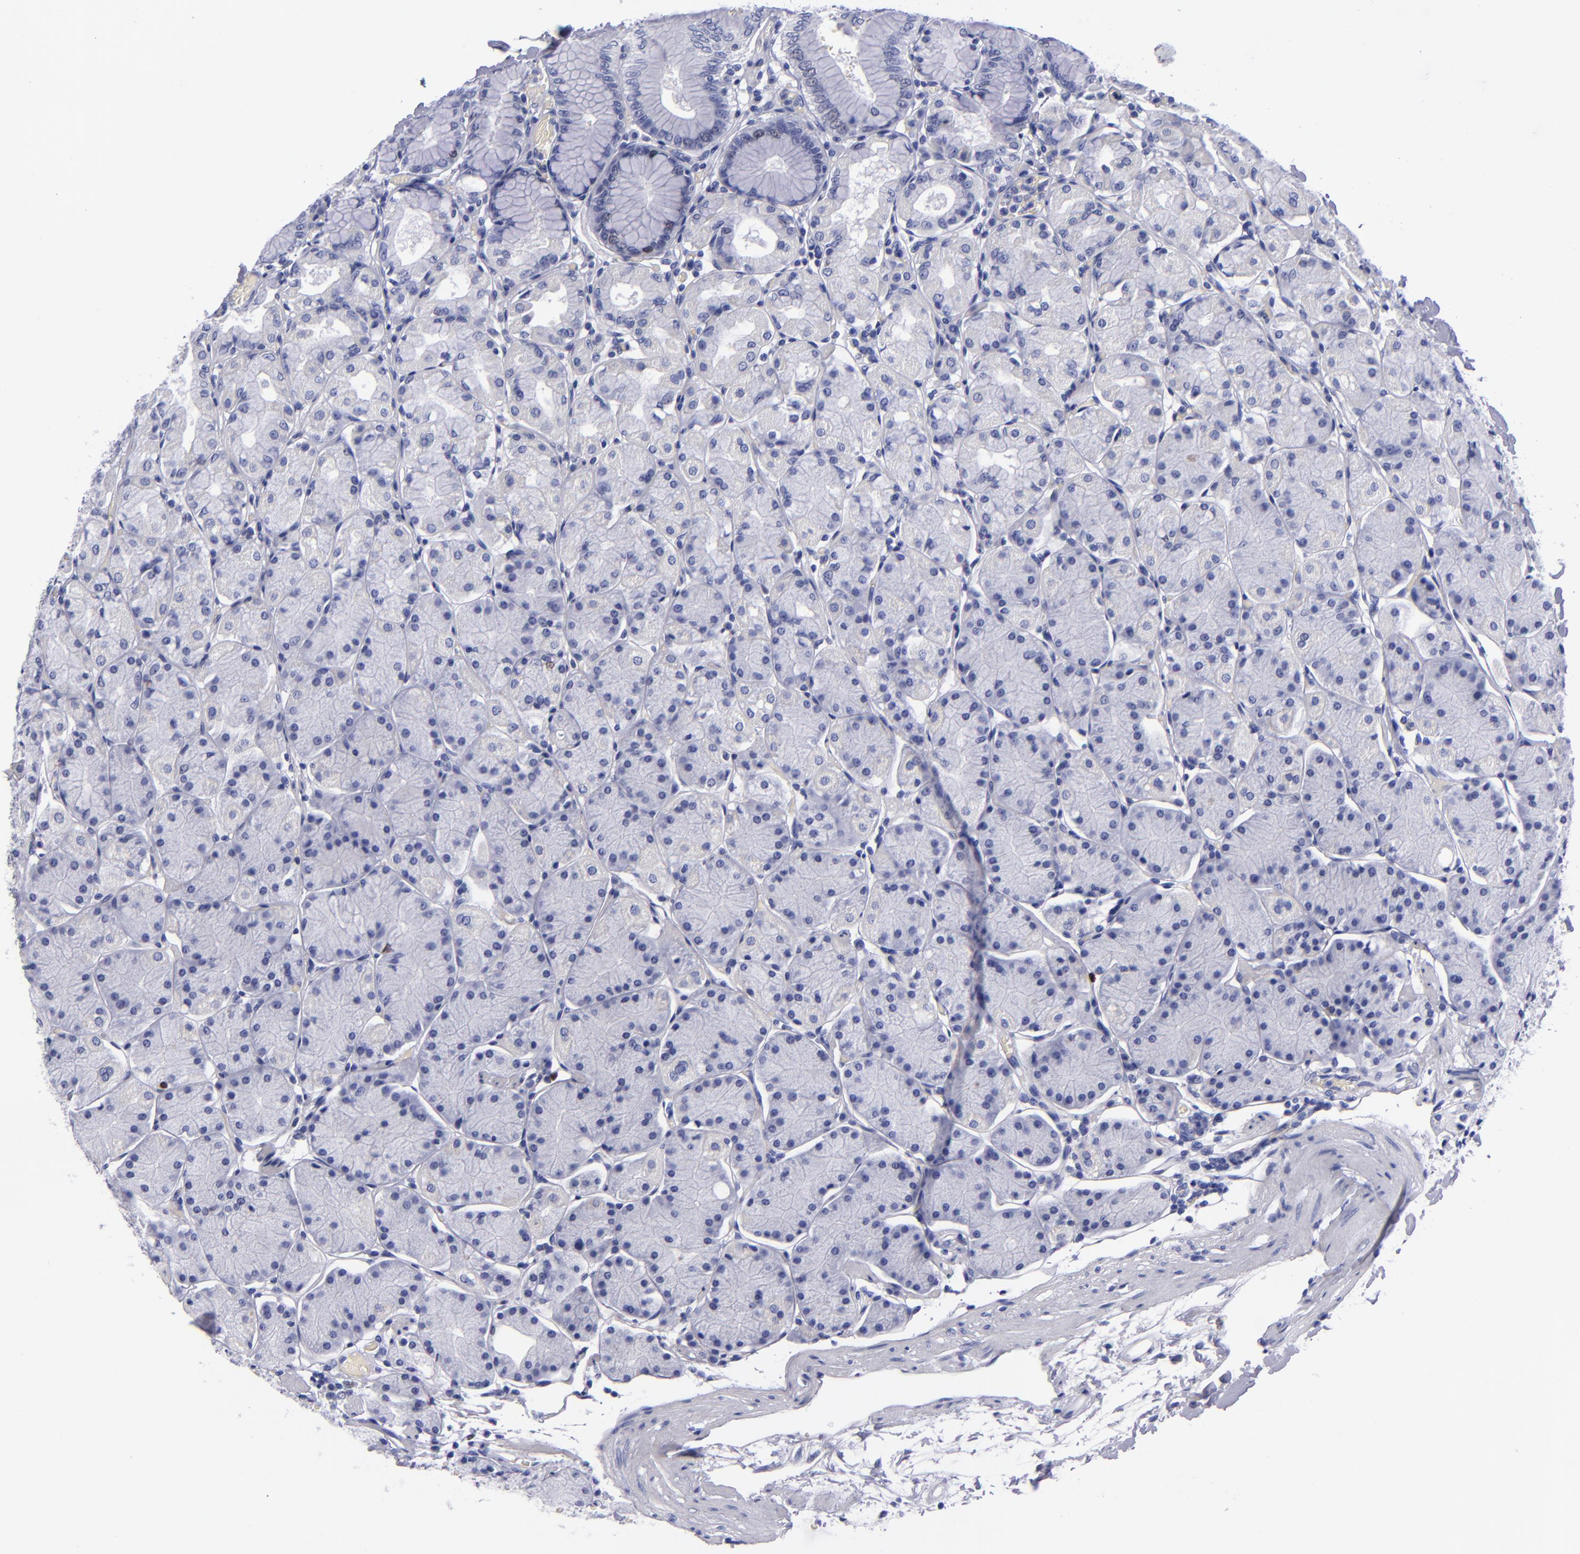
{"staining": {"intensity": "strong", "quantity": "25%-75%", "location": "nuclear"}, "tissue": "stomach", "cell_type": "Glandular cells", "image_type": "normal", "snomed": [{"axis": "morphology", "description": "Normal tissue, NOS"}, {"axis": "topography", "description": "Stomach, upper"}, {"axis": "topography", "description": "Stomach"}], "caption": "A brown stain highlights strong nuclear positivity of a protein in glandular cells of normal stomach.", "gene": "MCM7", "patient": {"sex": "male", "age": 76}}